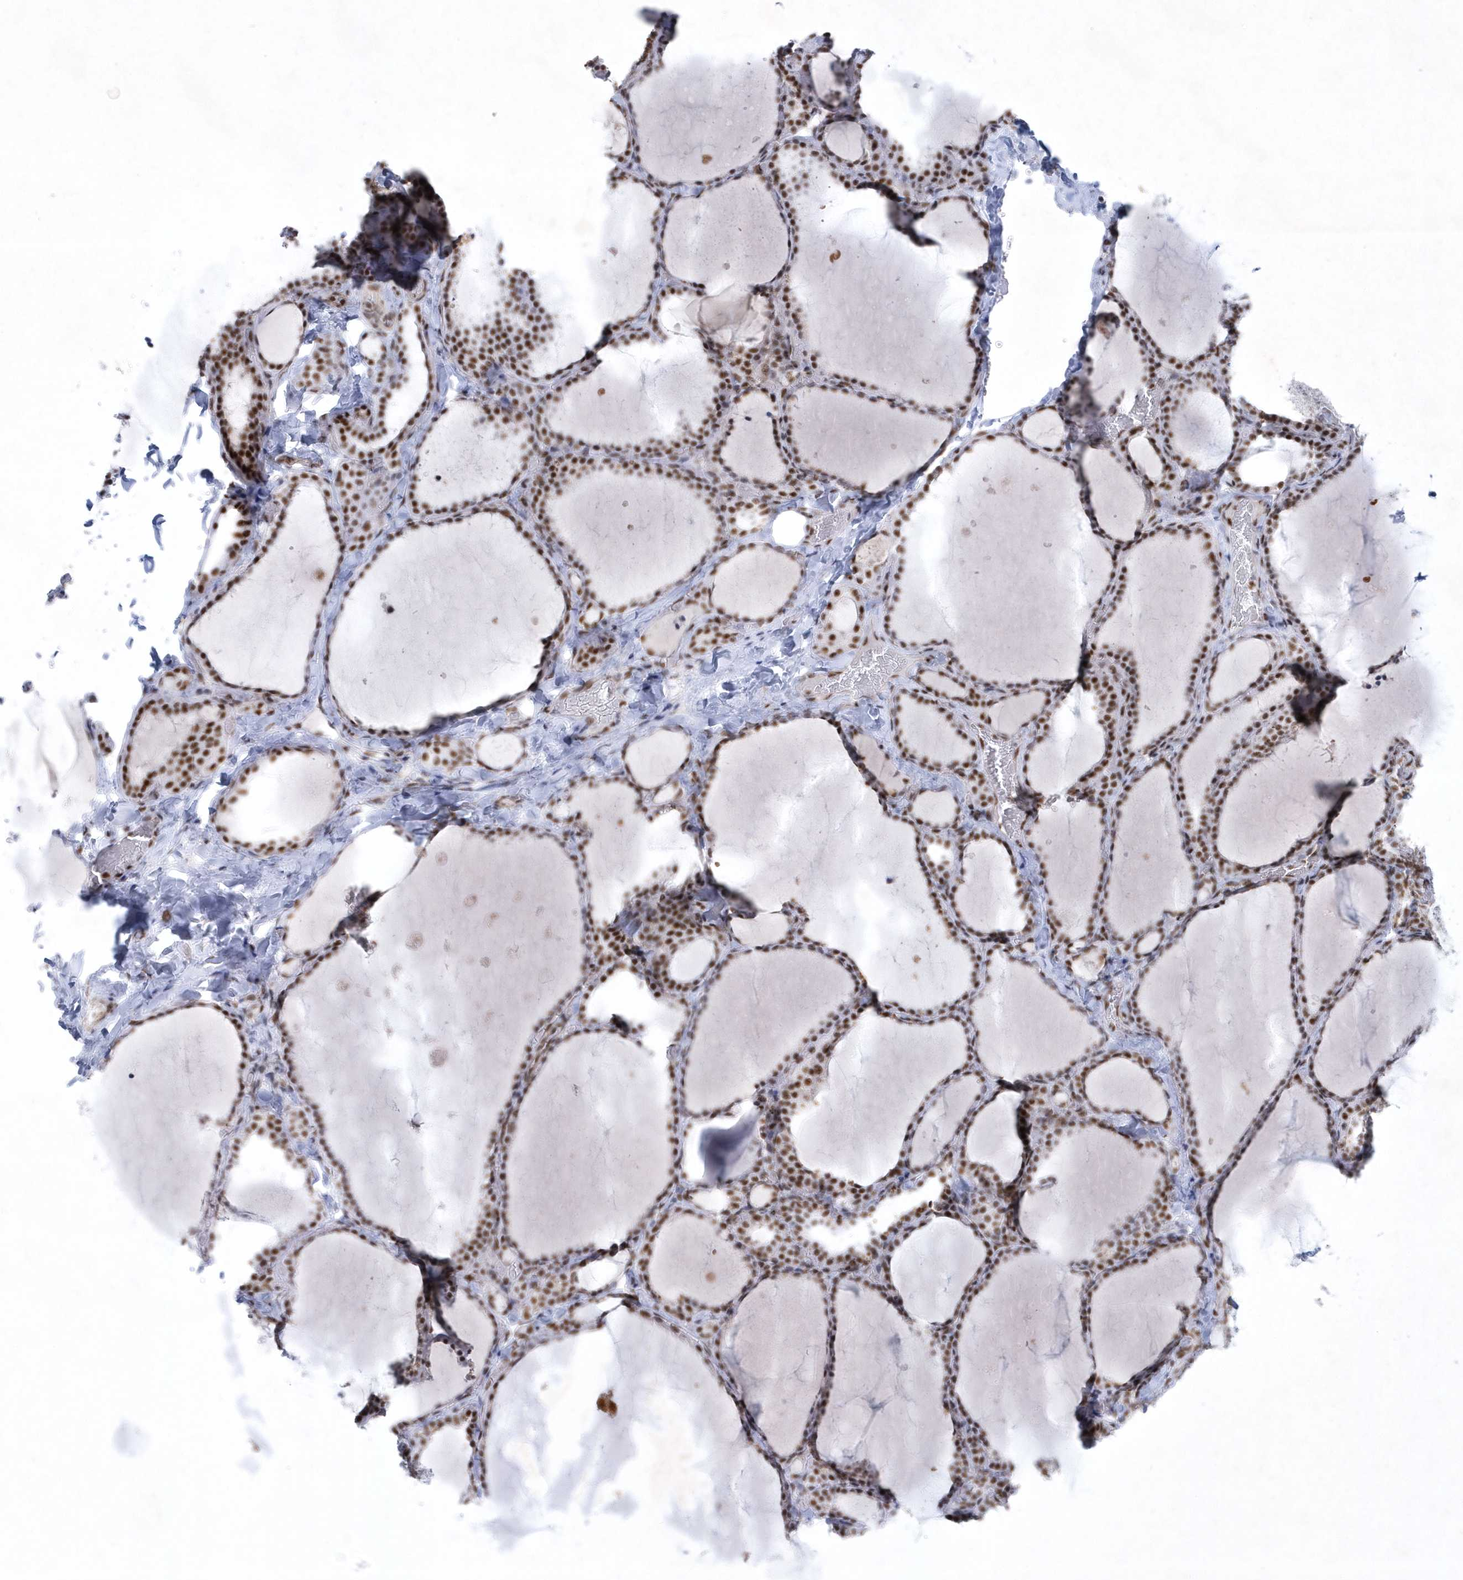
{"staining": {"intensity": "moderate", "quantity": ">75%", "location": "nuclear"}, "tissue": "thyroid gland", "cell_type": "Glandular cells", "image_type": "normal", "snomed": [{"axis": "morphology", "description": "Normal tissue, NOS"}, {"axis": "topography", "description": "Thyroid gland"}], "caption": "Immunohistochemical staining of normal thyroid gland demonstrates >75% levels of moderate nuclear protein staining in approximately >75% of glandular cells. The protein is shown in brown color, while the nuclei are stained blue.", "gene": "DCLRE1A", "patient": {"sex": "female", "age": 22}}